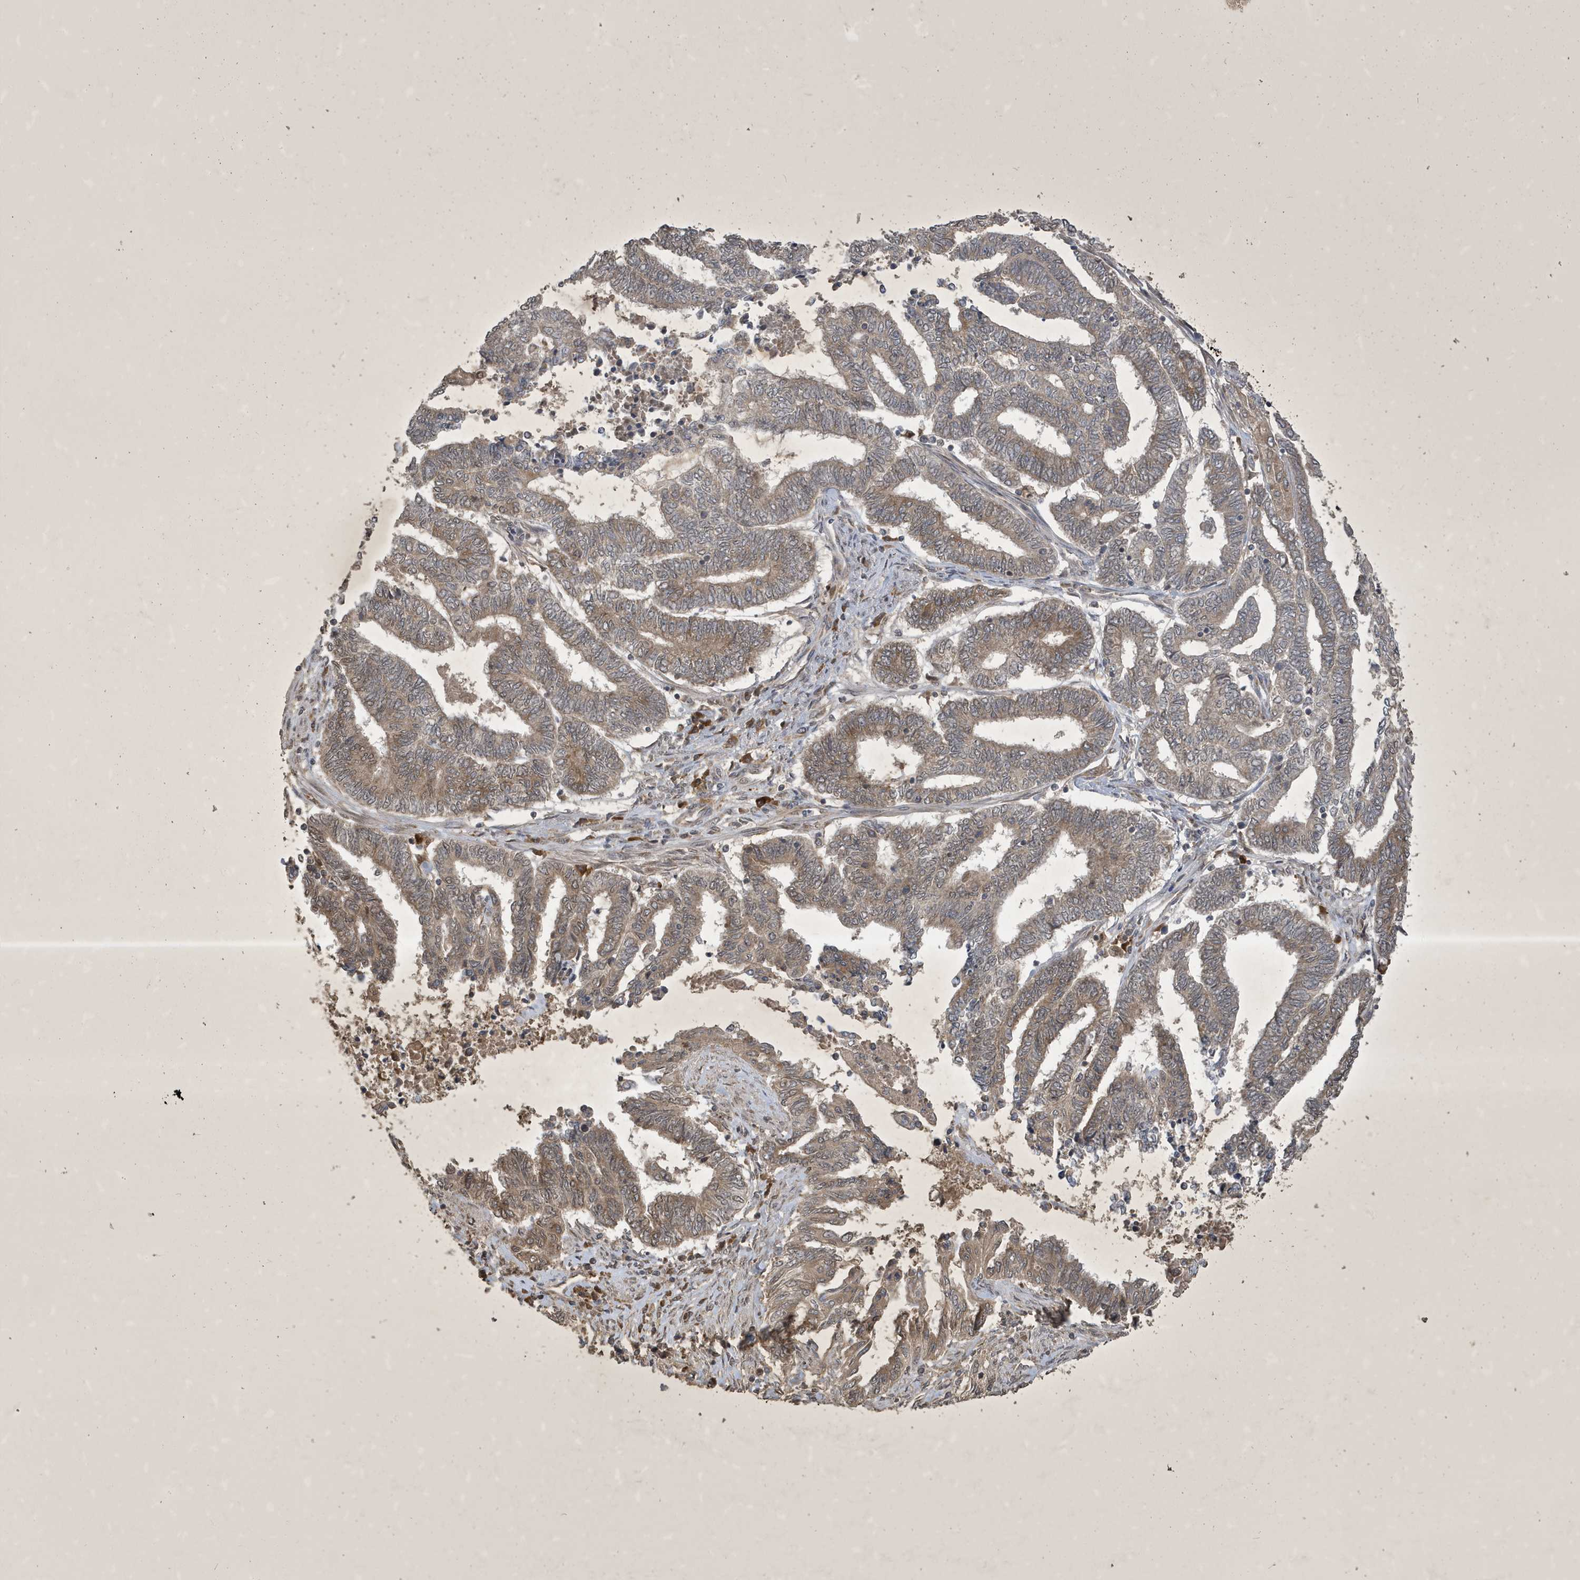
{"staining": {"intensity": "weak", "quantity": ">75%", "location": "cytoplasmic/membranous"}, "tissue": "endometrial cancer", "cell_type": "Tumor cells", "image_type": "cancer", "snomed": [{"axis": "morphology", "description": "Adenocarcinoma, NOS"}, {"axis": "topography", "description": "Uterus"}, {"axis": "topography", "description": "Endometrium"}], "caption": "Brown immunohistochemical staining in human endometrial cancer (adenocarcinoma) shows weak cytoplasmic/membranous staining in approximately >75% of tumor cells.", "gene": "STX10", "patient": {"sex": "female", "age": 70}}